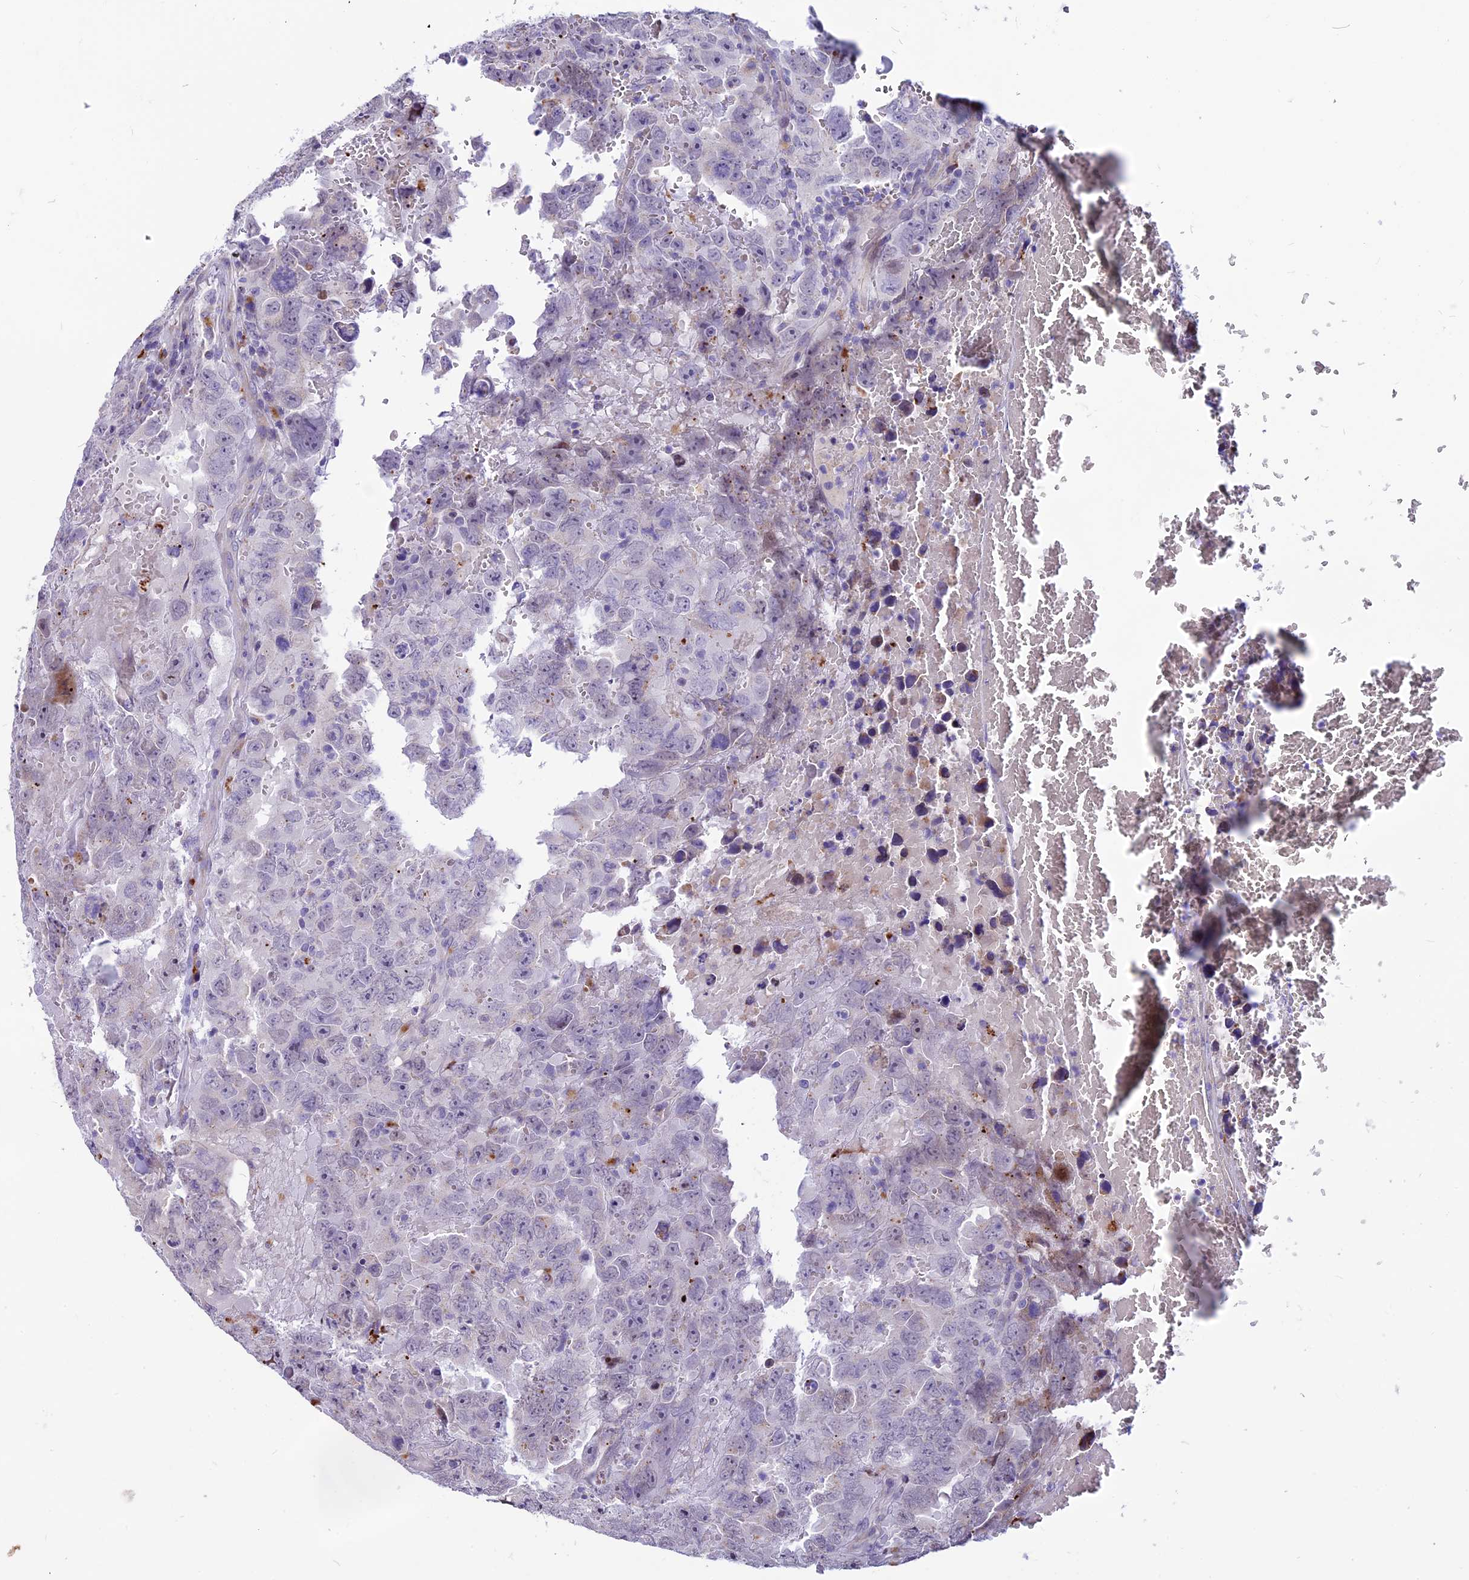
{"staining": {"intensity": "negative", "quantity": "none", "location": "none"}, "tissue": "testis cancer", "cell_type": "Tumor cells", "image_type": "cancer", "snomed": [{"axis": "morphology", "description": "Carcinoma, Embryonal, NOS"}, {"axis": "topography", "description": "Testis"}], "caption": "This is an IHC micrograph of testis cancer (embryonal carcinoma). There is no positivity in tumor cells.", "gene": "THRSP", "patient": {"sex": "male", "age": 45}}